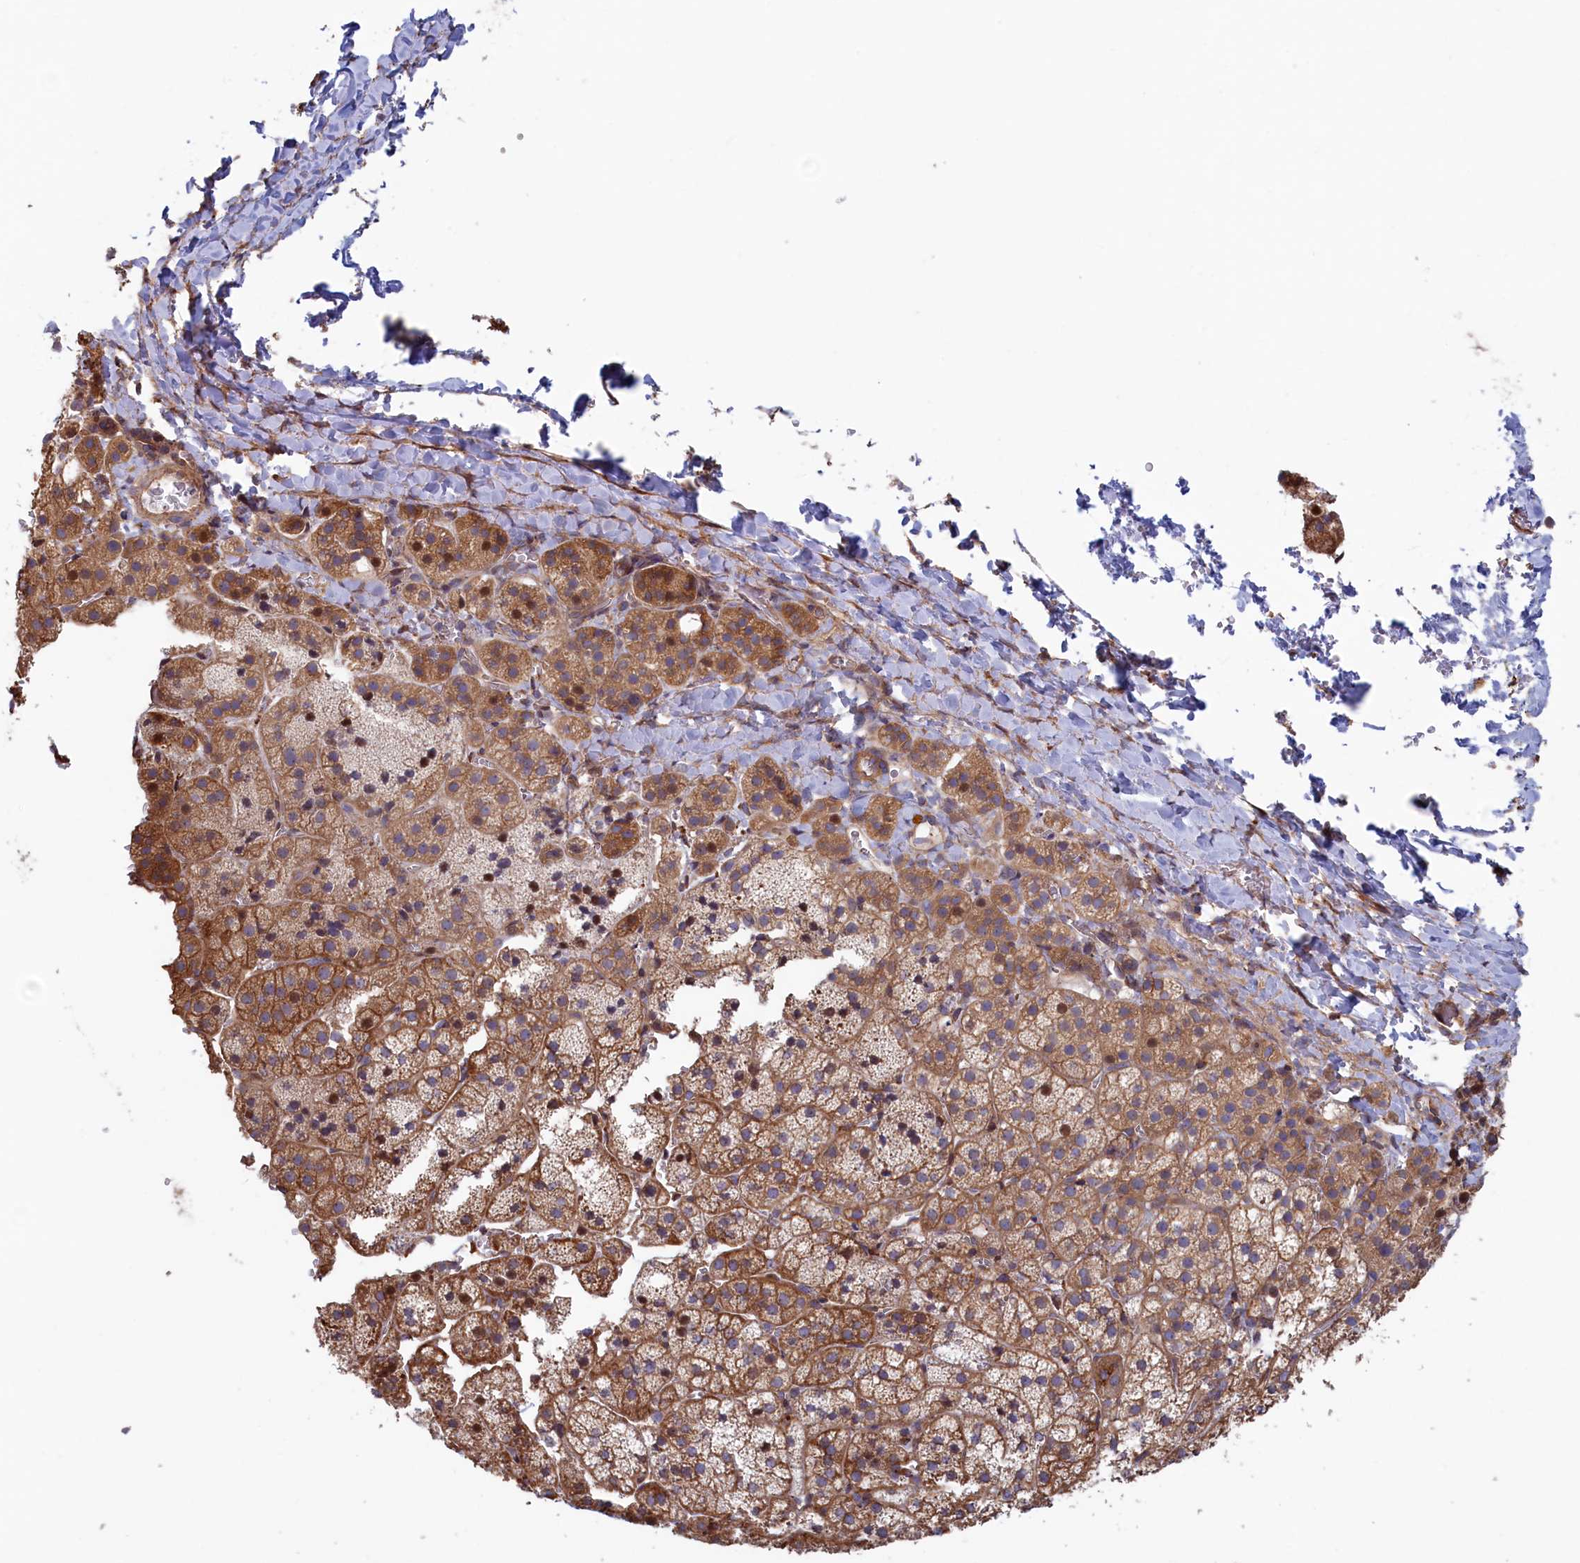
{"staining": {"intensity": "moderate", "quantity": ">75%", "location": "cytoplasmic/membranous"}, "tissue": "adrenal gland", "cell_type": "Glandular cells", "image_type": "normal", "snomed": [{"axis": "morphology", "description": "Normal tissue, NOS"}, {"axis": "topography", "description": "Adrenal gland"}], "caption": "DAB (3,3'-diaminobenzidine) immunohistochemical staining of unremarkable human adrenal gland demonstrates moderate cytoplasmic/membranous protein positivity in about >75% of glandular cells.", "gene": "RILPL1", "patient": {"sex": "female", "age": 44}}